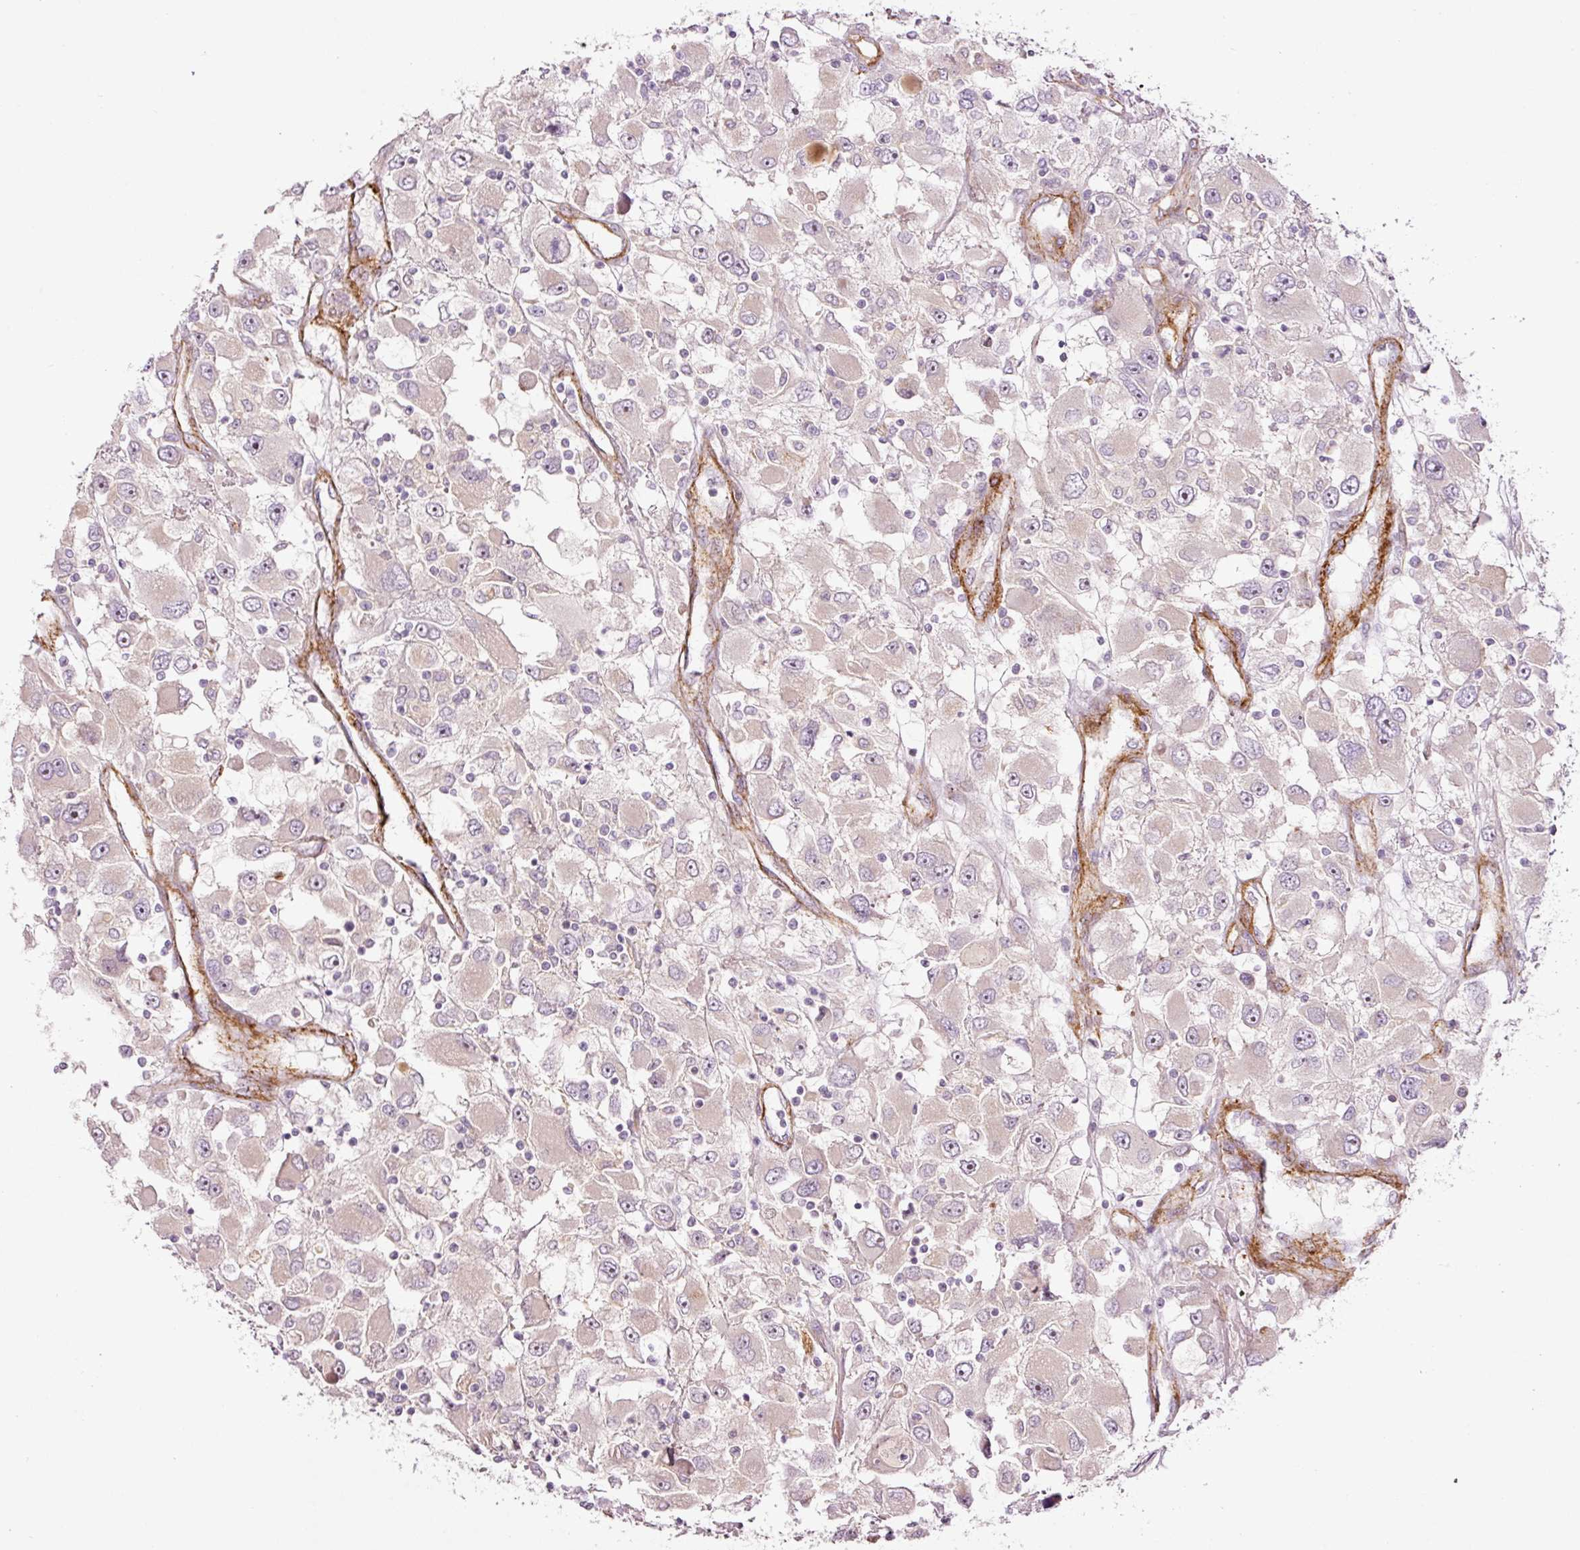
{"staining": {"intensity": "negative", "quantity": "none", "location": "none"}, "tissue": "renal cancer", "cell_type": "Tumor cells", "image_type": "cancer", "snomed": [{"axis": "morphology", "description": "Adenocarcinoma, NOS"}, {"axis": "topography", "description": "Kidney"}], "caption": "This is a histopathology image of immunohistochemistry (IHC) staining of renal cancer, which shows no expression in tumor cells. Nuclei are stained in blue.", "gene": "ANKRD20A1", "patient": {"sex": "female", "age": 52}}